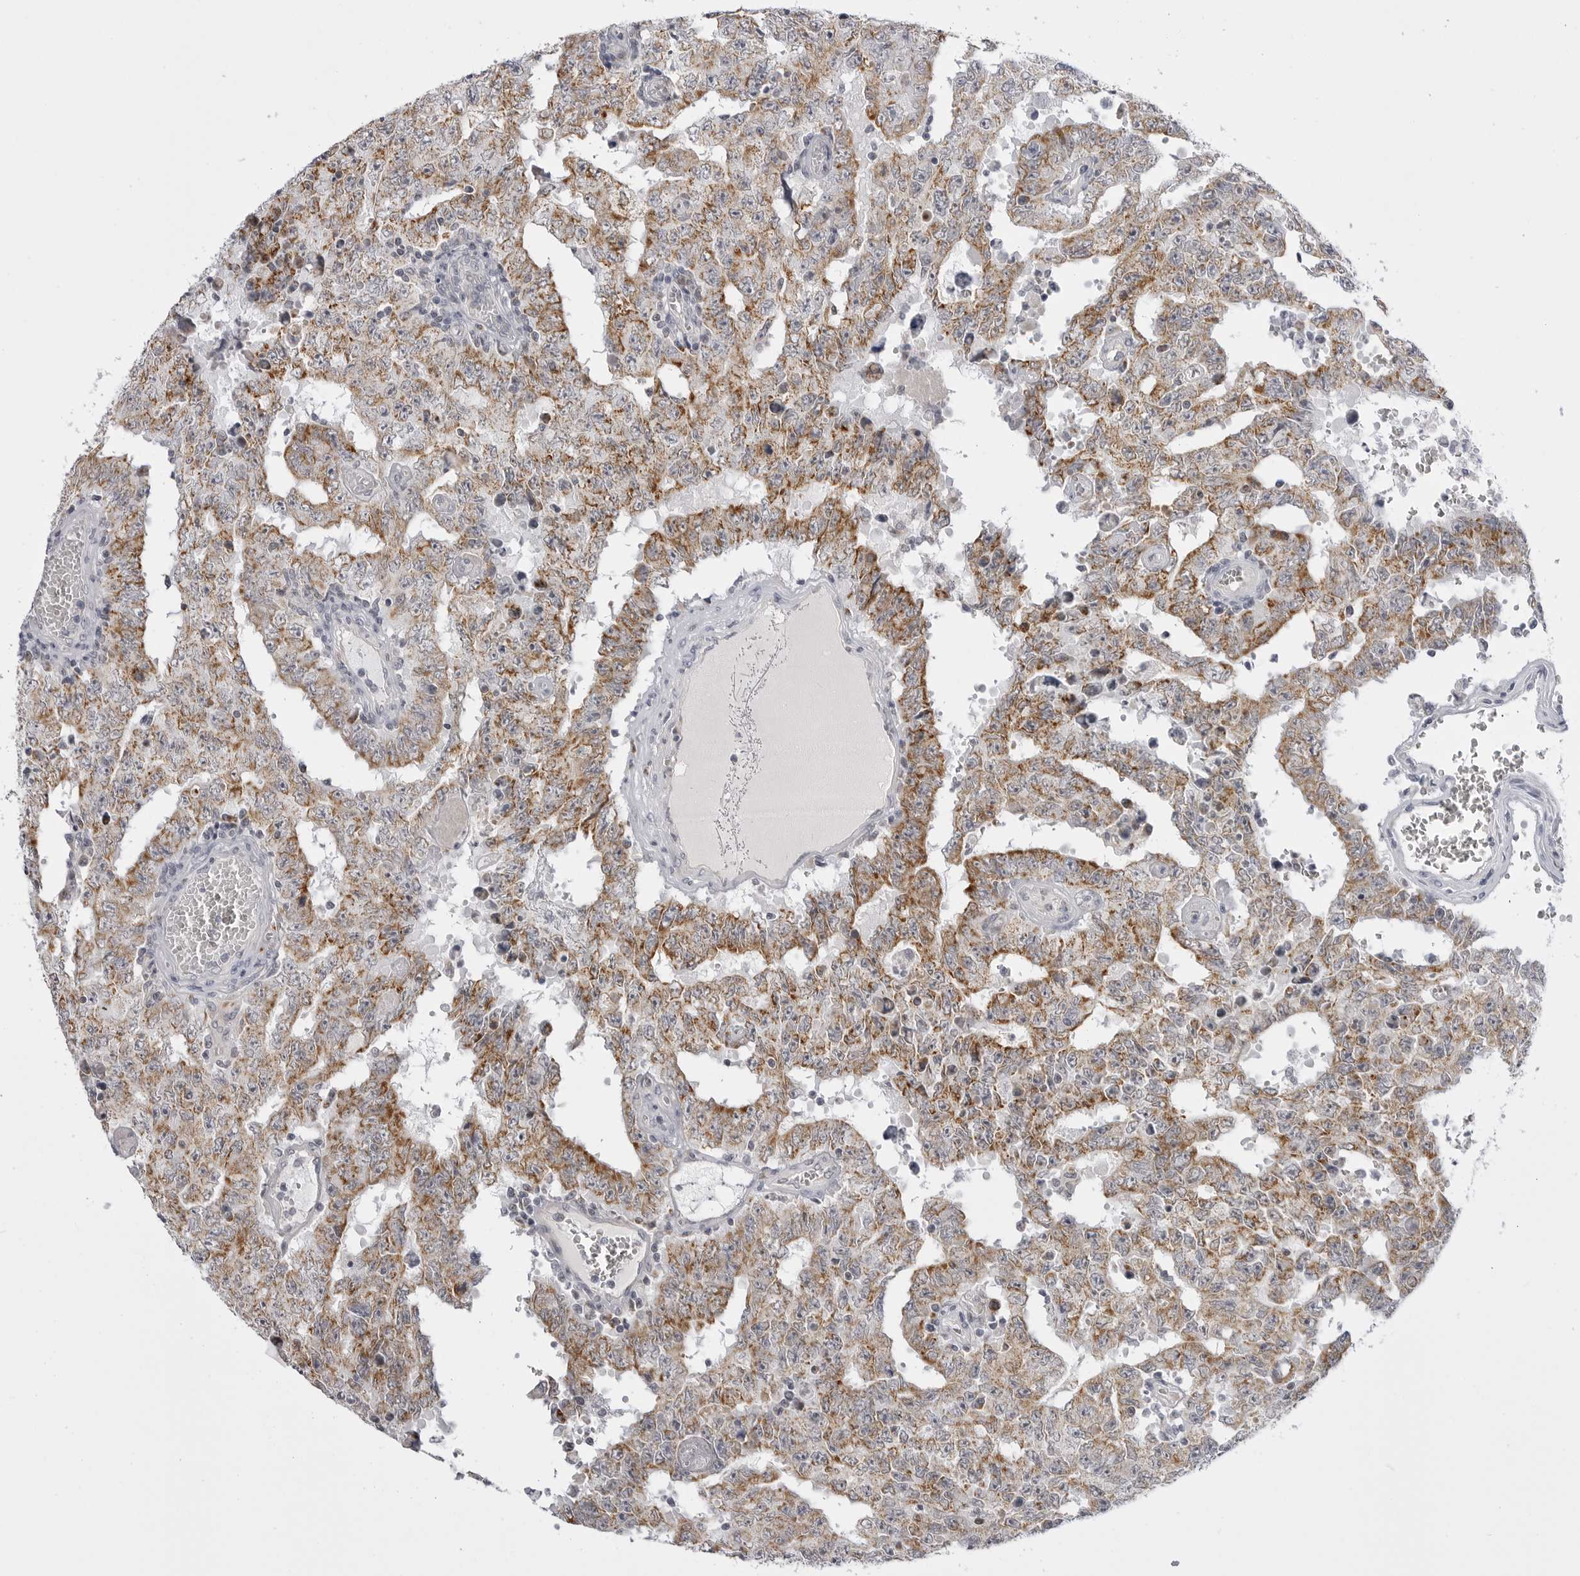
{"staining": {"intensity": "moderate", "quantity": ">75%", "location": "cytoplasmic/membranous"}, "tissue": "testis cancer", "cell_type": "Tumor cells", "image_type": "cancer", "snomed": [{"axis": "morphology", "description": "Carcinoma, Embryonal, NOS"}, {"axis": "topography", "description": "Testis"}], "caption": "Brown immunohistochemical staining in human embryonal carcinoma (testis) reveals moderate cytoplasmic/membranous expression in approximately >75% of tumor cells. Using DAB (3,3'-diaminobenzidine) (brown) and hematoxylin (blue) stains, captured at high magnification using brightfield microscopy.", "gene": "TUFM", "patient": {"sex": "male", "age": 26}}